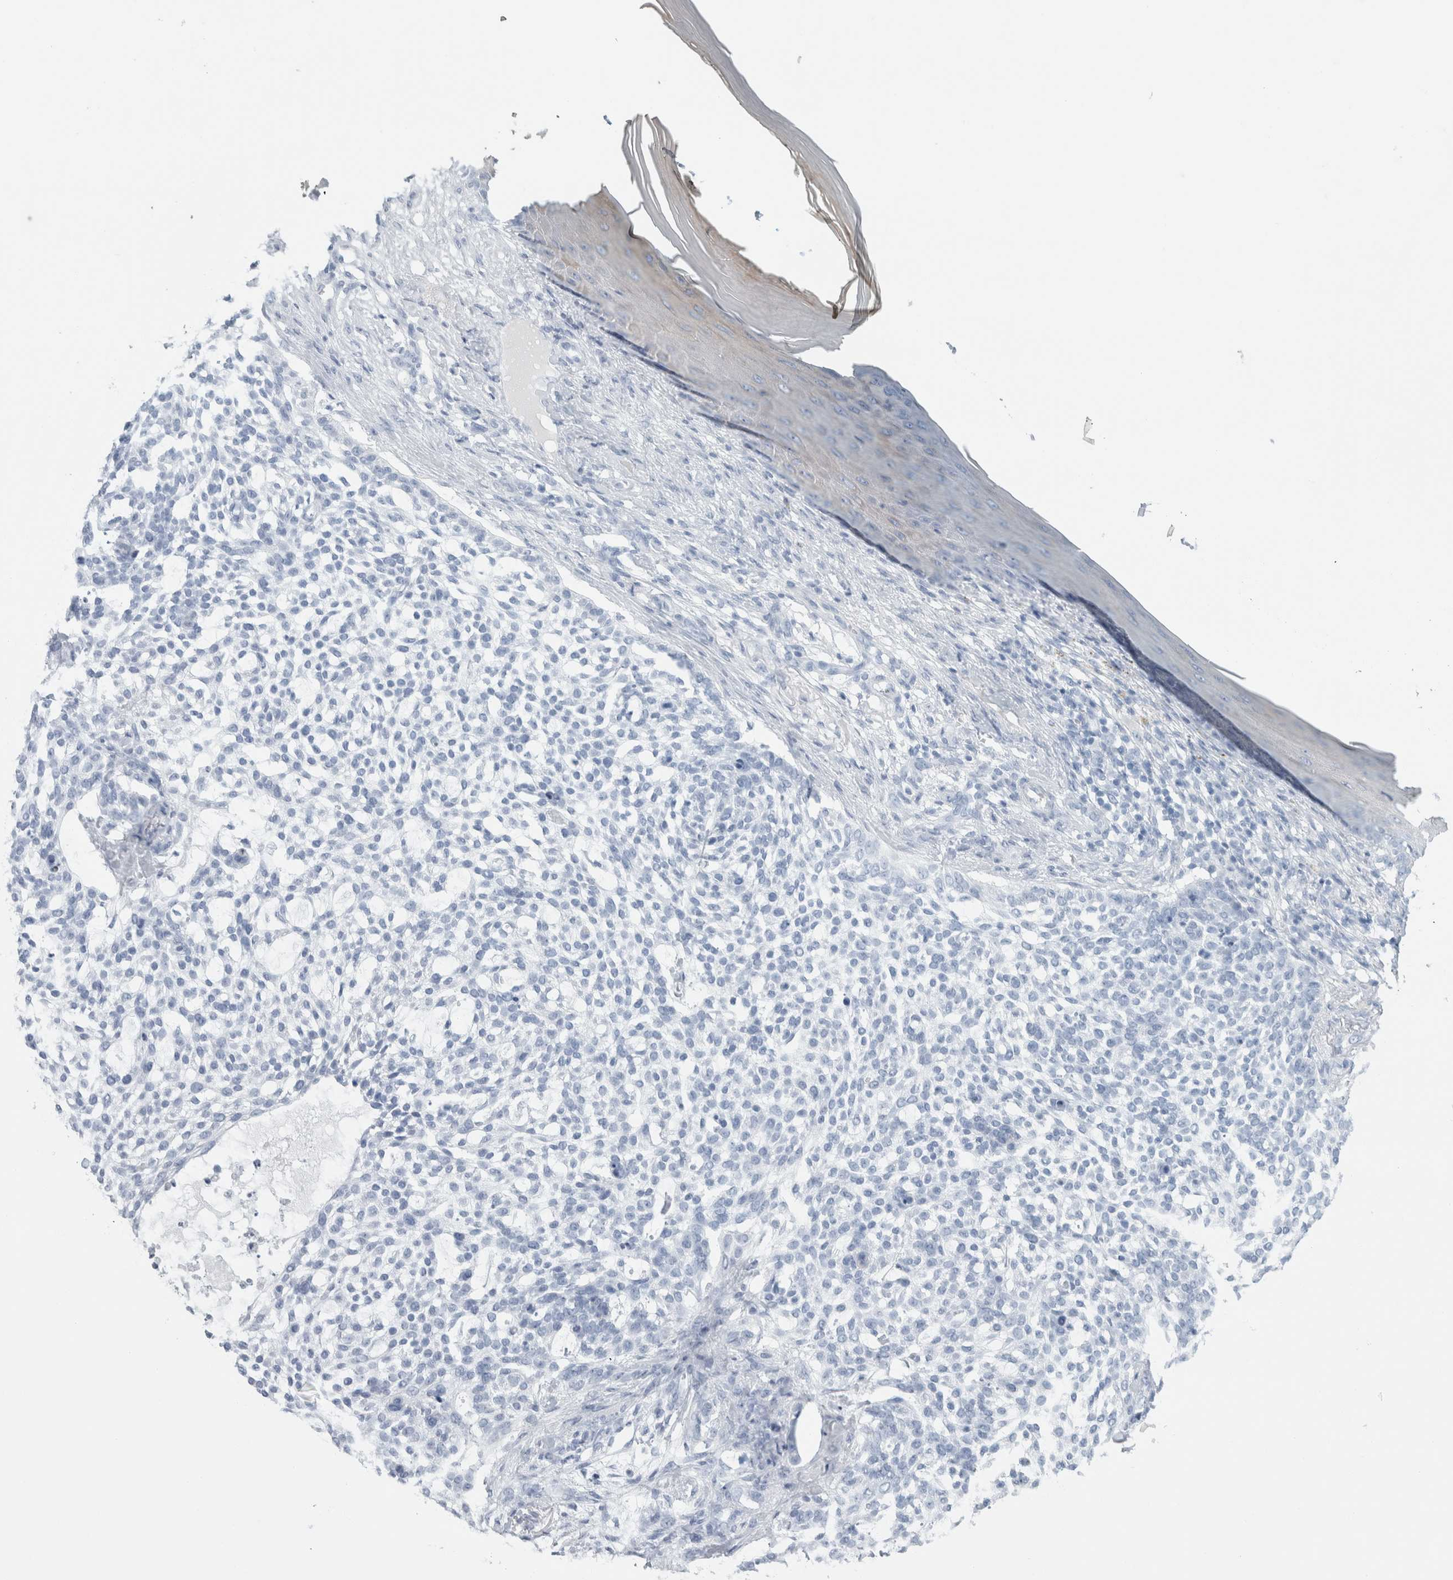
{"staining": {"intensity": "negative", "quantity": "none", "location": "none"}, "tissue": "skin cancer", "cell_type": "Tumor cells", "image_type": "cancer", "snomed": [{"axis": "morphology", "description": "Basal cell carcinoma"}, {"axis": "topography", "description": "Skin"}], "caption": "Immunohistochemistry micrograph of basal cell carcinoma (skin) stained for a protein (brown), which shows no positivity in tumor cells.", "gene": "RPH3AL", "patient": {"sex": "female", "age": 64}}